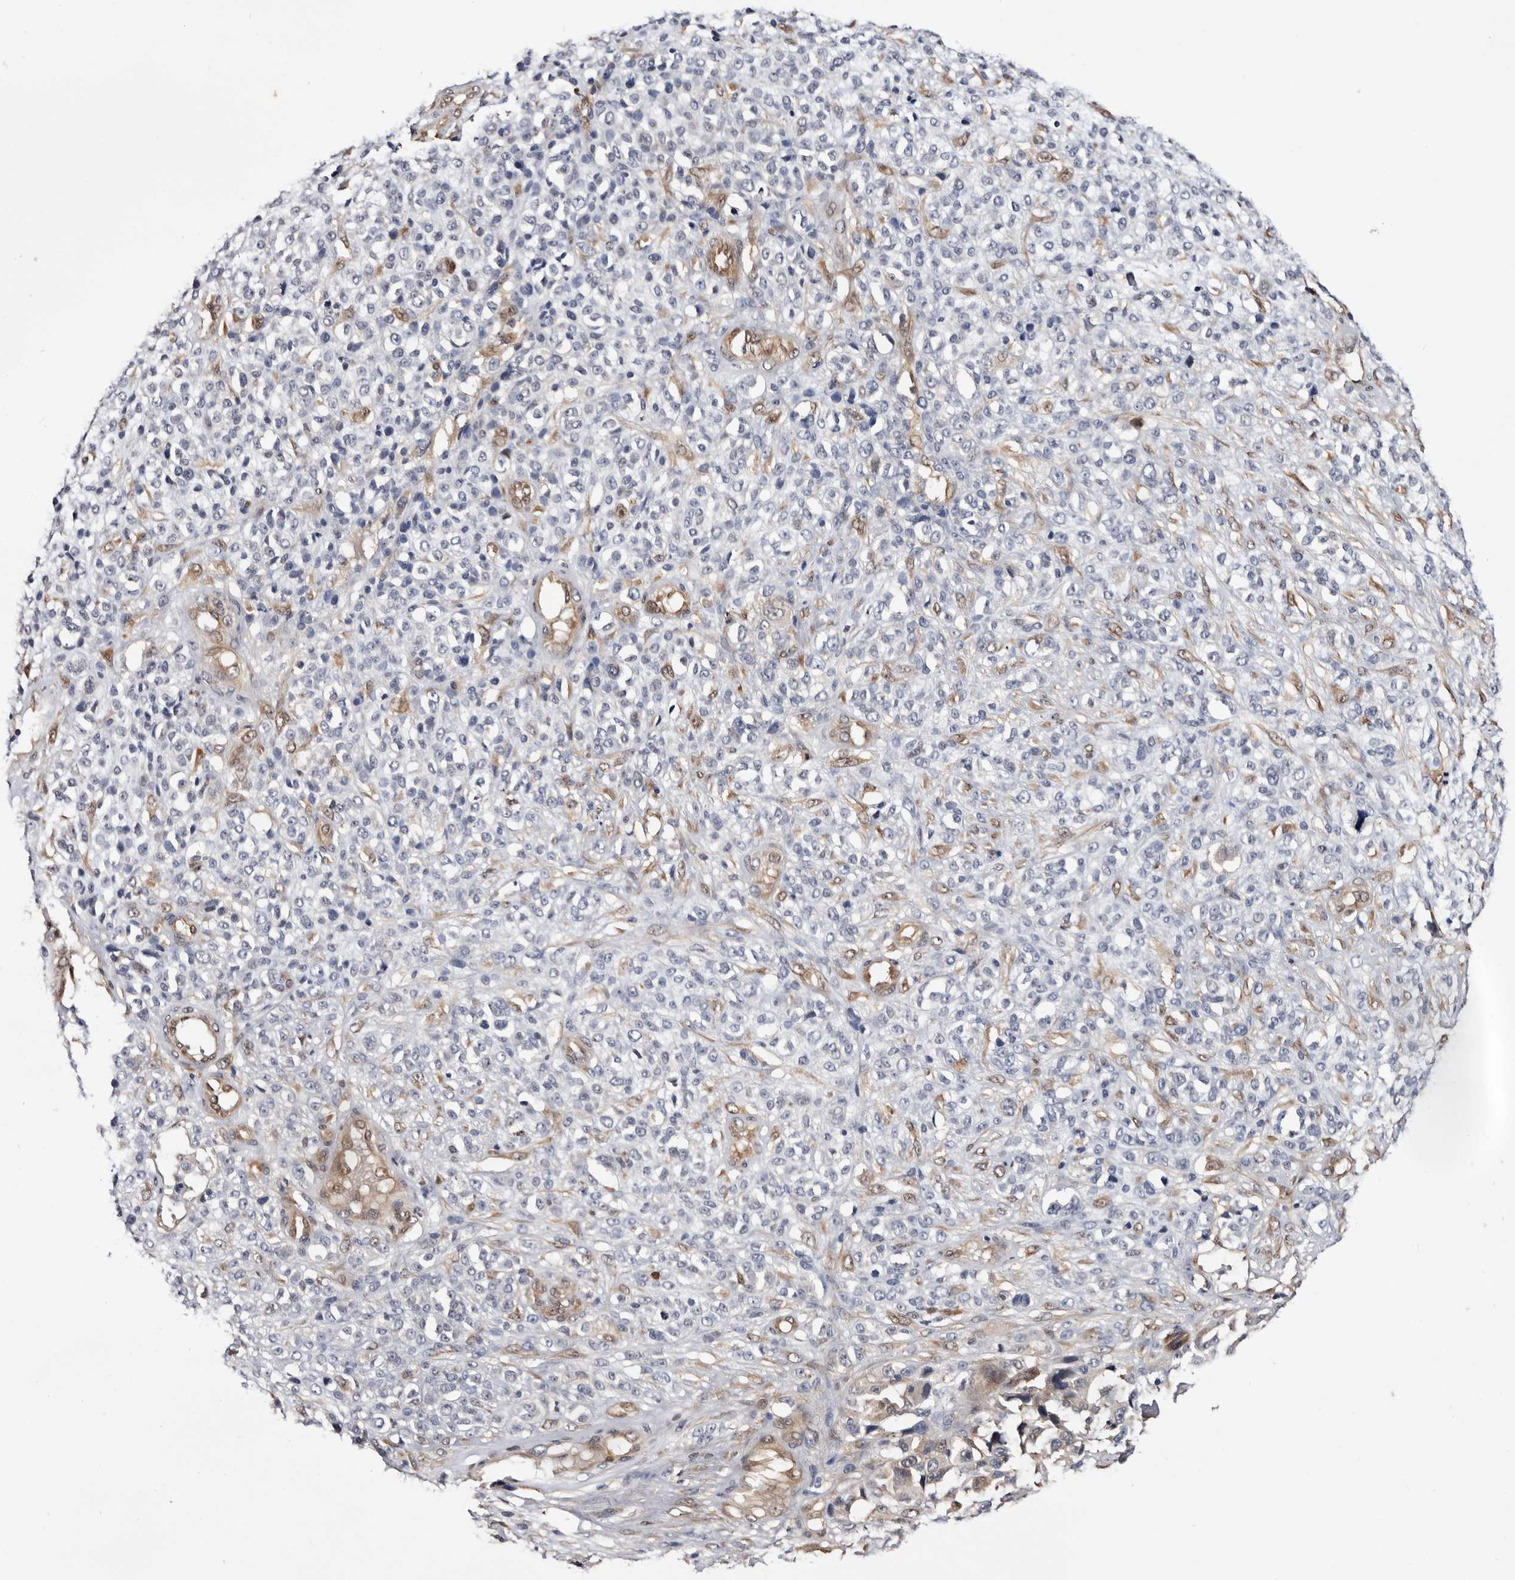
{"staining": {"intensity": "negative", "quantity": "none", "location": "none"}, "tissue": "melanoma", "cell_type": "Tumor cells", "image_type": "cancer", "snomed": [{"axis": "morphology", "description": "Malignant melanoma, NOS"}, {"axis": "topography", "description": "Skin"}], "caption": "The photomicrograph shows no staining of tumor cells in malignant melanoma.", "gene": "TP53I3", "patient": {"sex": "female", "age": 55}}